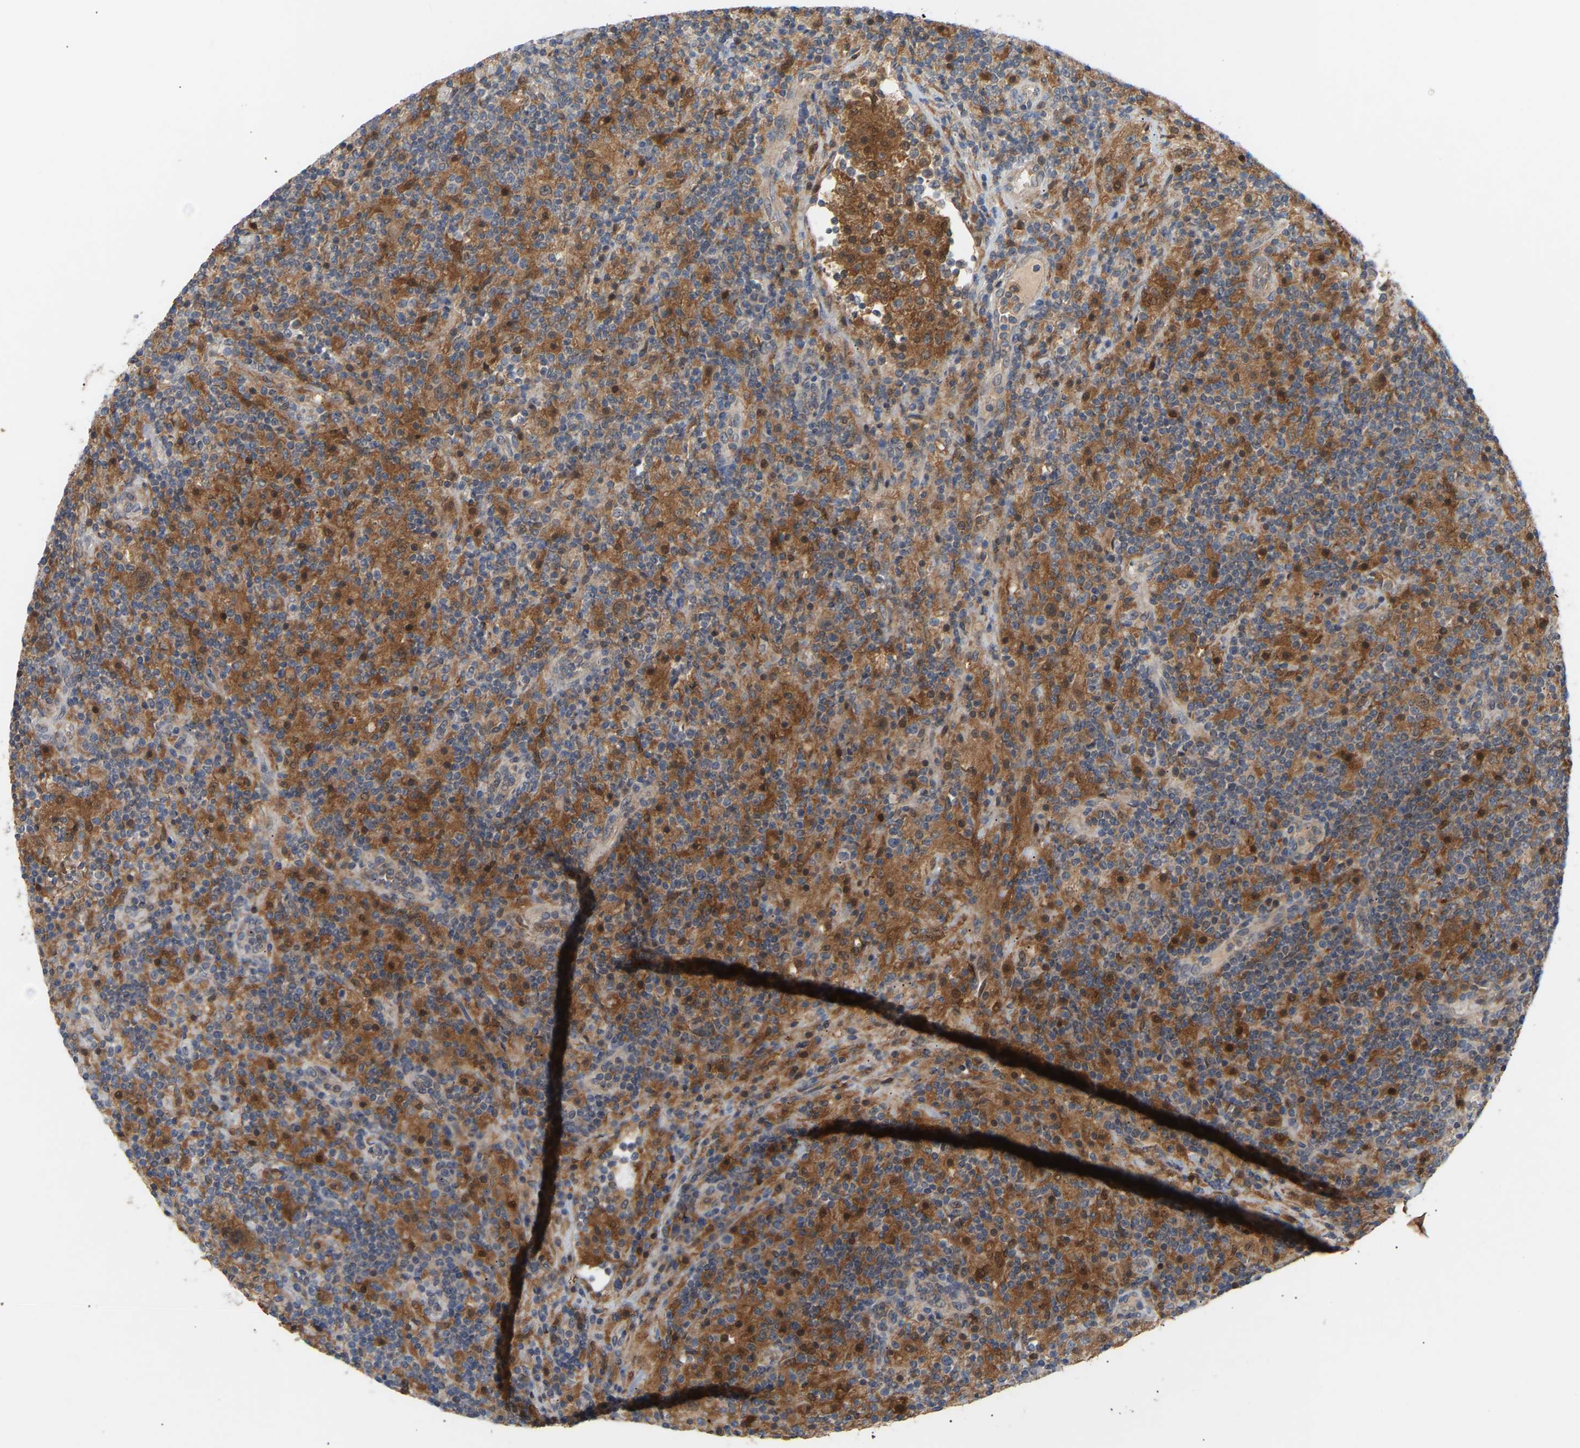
{"staining": {"intensity": "moderate", "quantity": ">75%", "location": "cytoplasmic/membranous"}, "tissue": "lymphoma", "cell_type": "Tumor cells", "image_type": "cancer", "snomed": [{"axis": "morphology", "description": "Hodgkin's disease, NOS"}, {"axis": "topography", "description": "Lymph node"}], "caption": "Protein staining exhibits moderate cytoplasmic/membranous staining in about >75% of tumor cells in Hodgkin's disease.", "gene": "TPMT", "patient": {"sex": "male", "age": 70}}